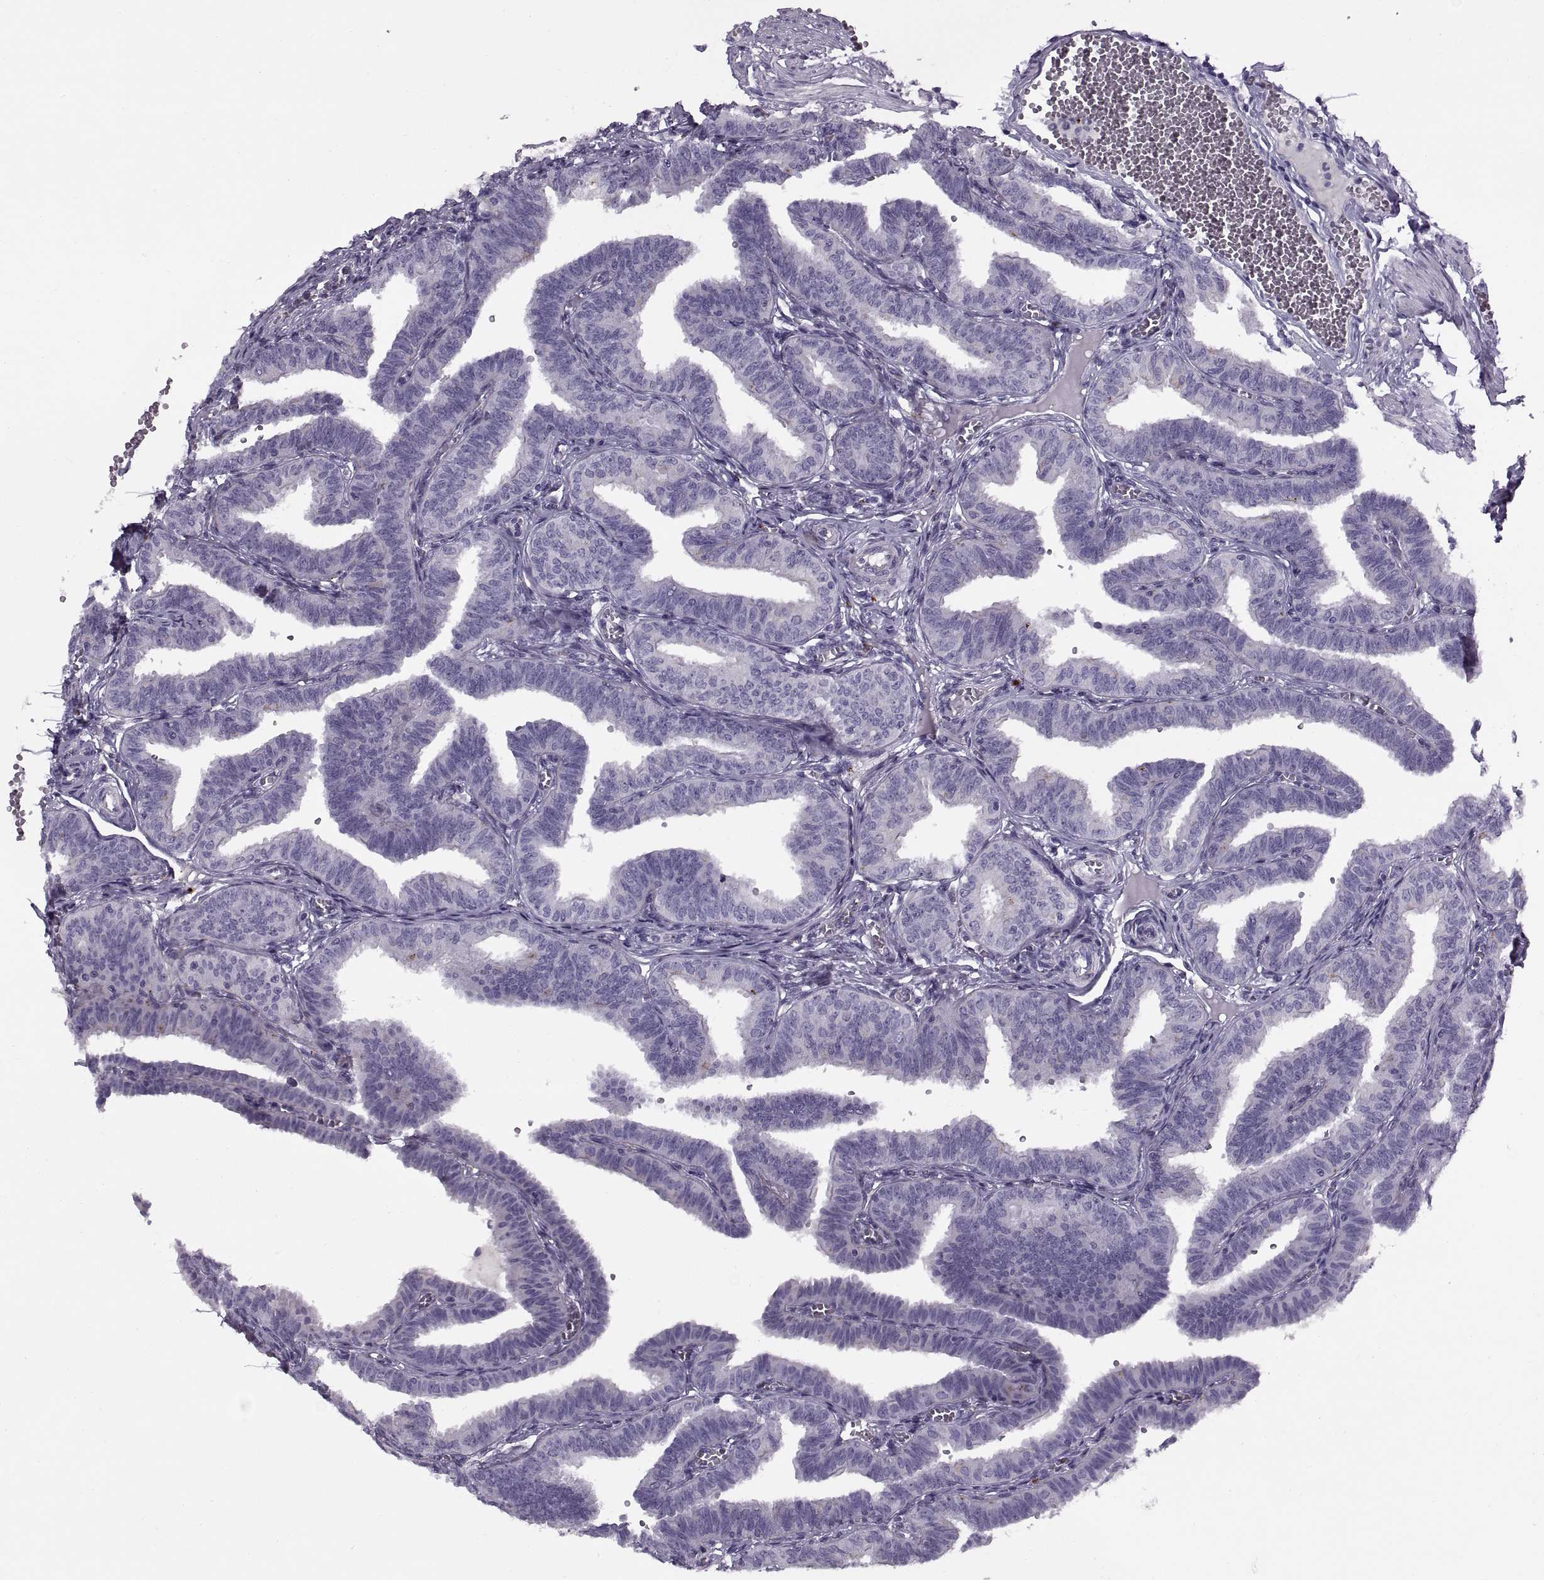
{"staining": {"intensity": "negative", "quantity": "none", "location": "none"}, "tissue": "fallopian tube", "cell_type": "Glandular cells", "image_type": "normal", "snomed": [{"axis": "morphology", "description": "Normal tissue, NOS"}, {"axis": "topography", "description": "Fallopian tube"}], "caption": "Image shows no protein expression in glandular cells of unremarkable fallopian tube. (DAB immunohistochemistry, high magnification).", "gene": "CALCR", "patient": {"sex": "female", "age": 25}}